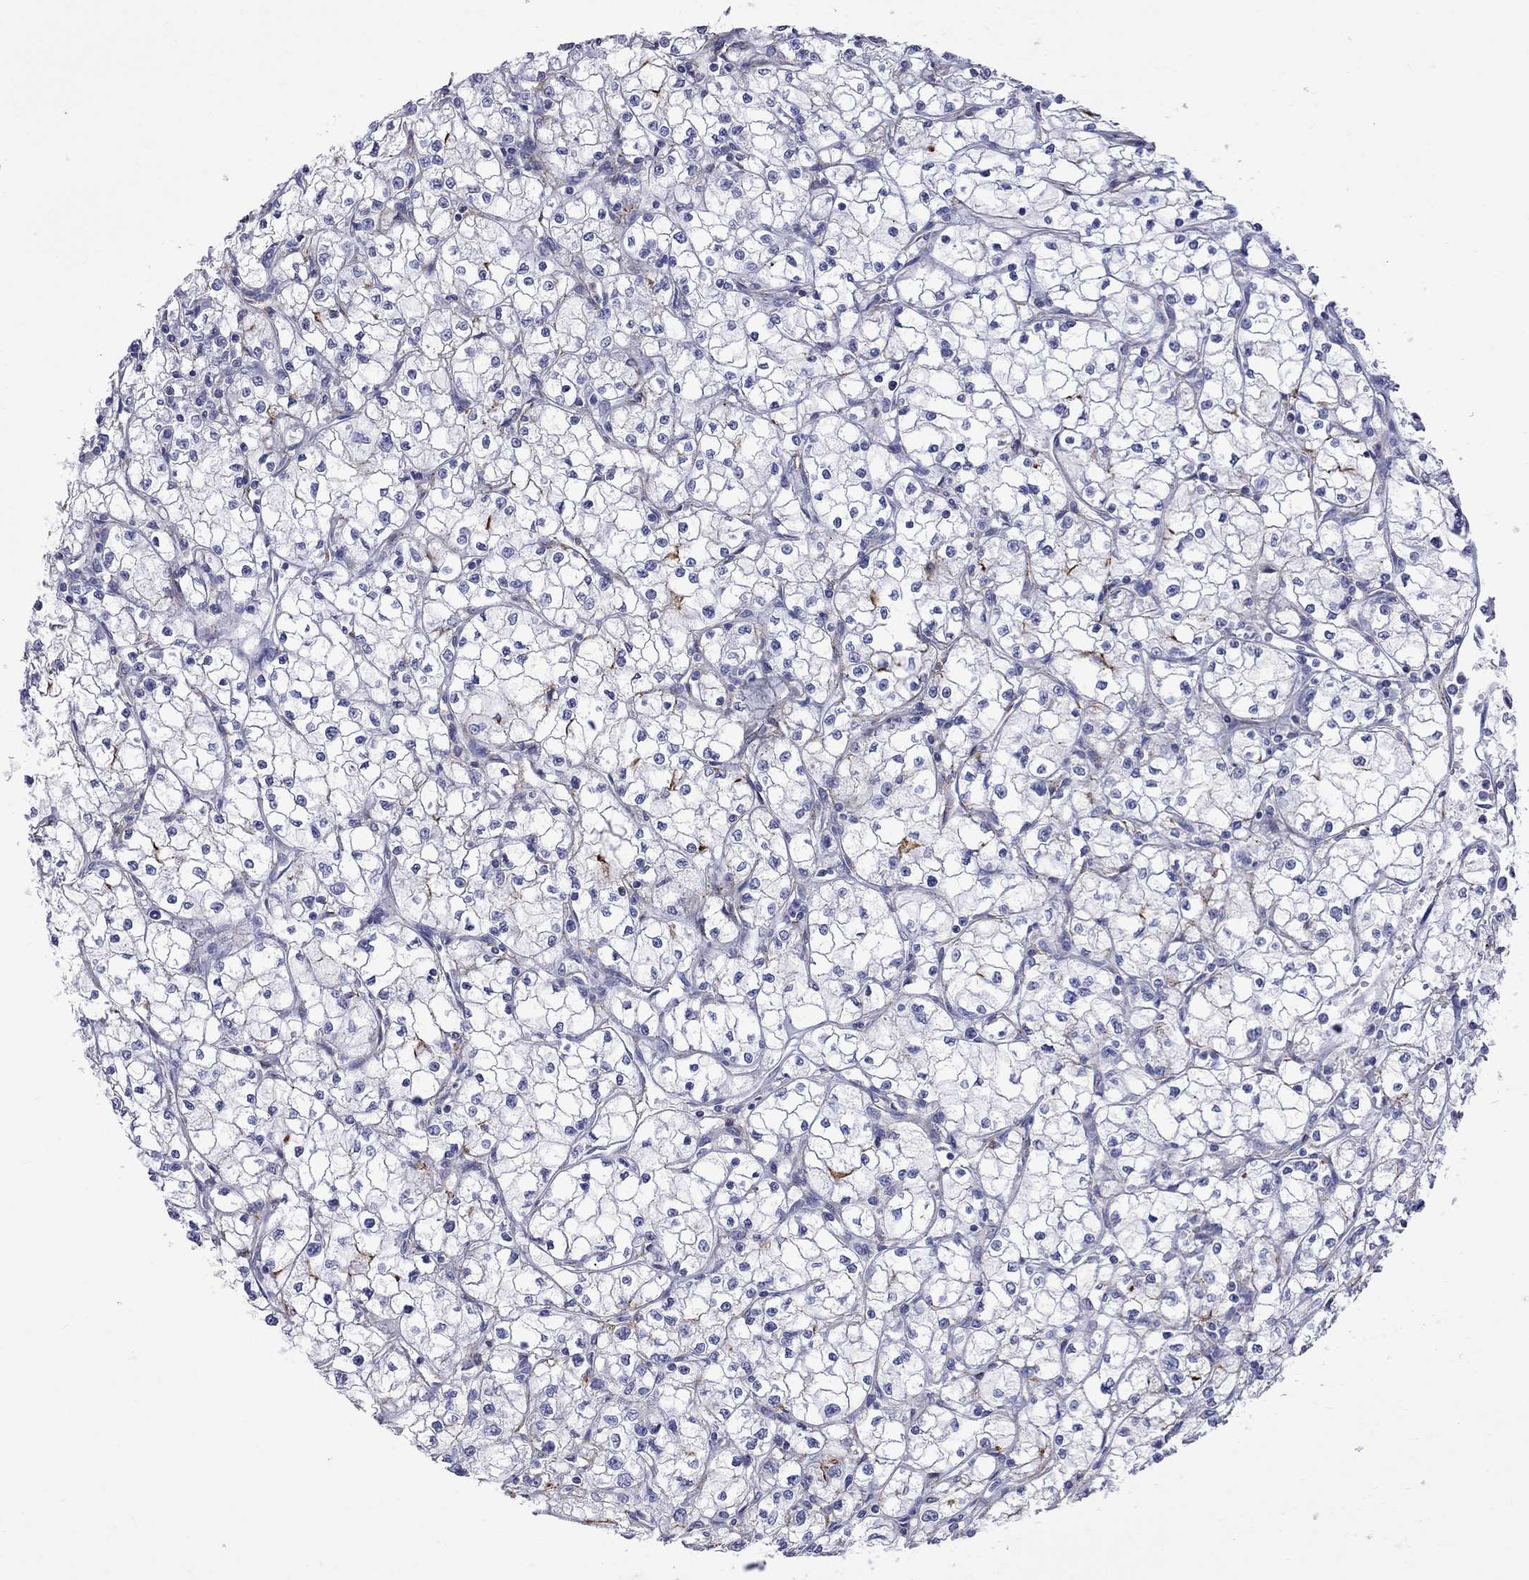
{"staining": {"intensity": "negative", "quantity": "none", "location": "none"}, "tissue": "renal cancer", "cell_type": "Tumor cells", "image_type": "cancer", "snomed": [{"axis": "morphology", "description": "Adenocarcinoma, NOS"}, {"axis": "topography", "description": "Kidney"}], "caption": "Human renal cancer stained for a protein using immunohistochemistry displays no staining in tumor cells.", "gene": "S100A3", "patient": {"sex": "male", "age": 67}}